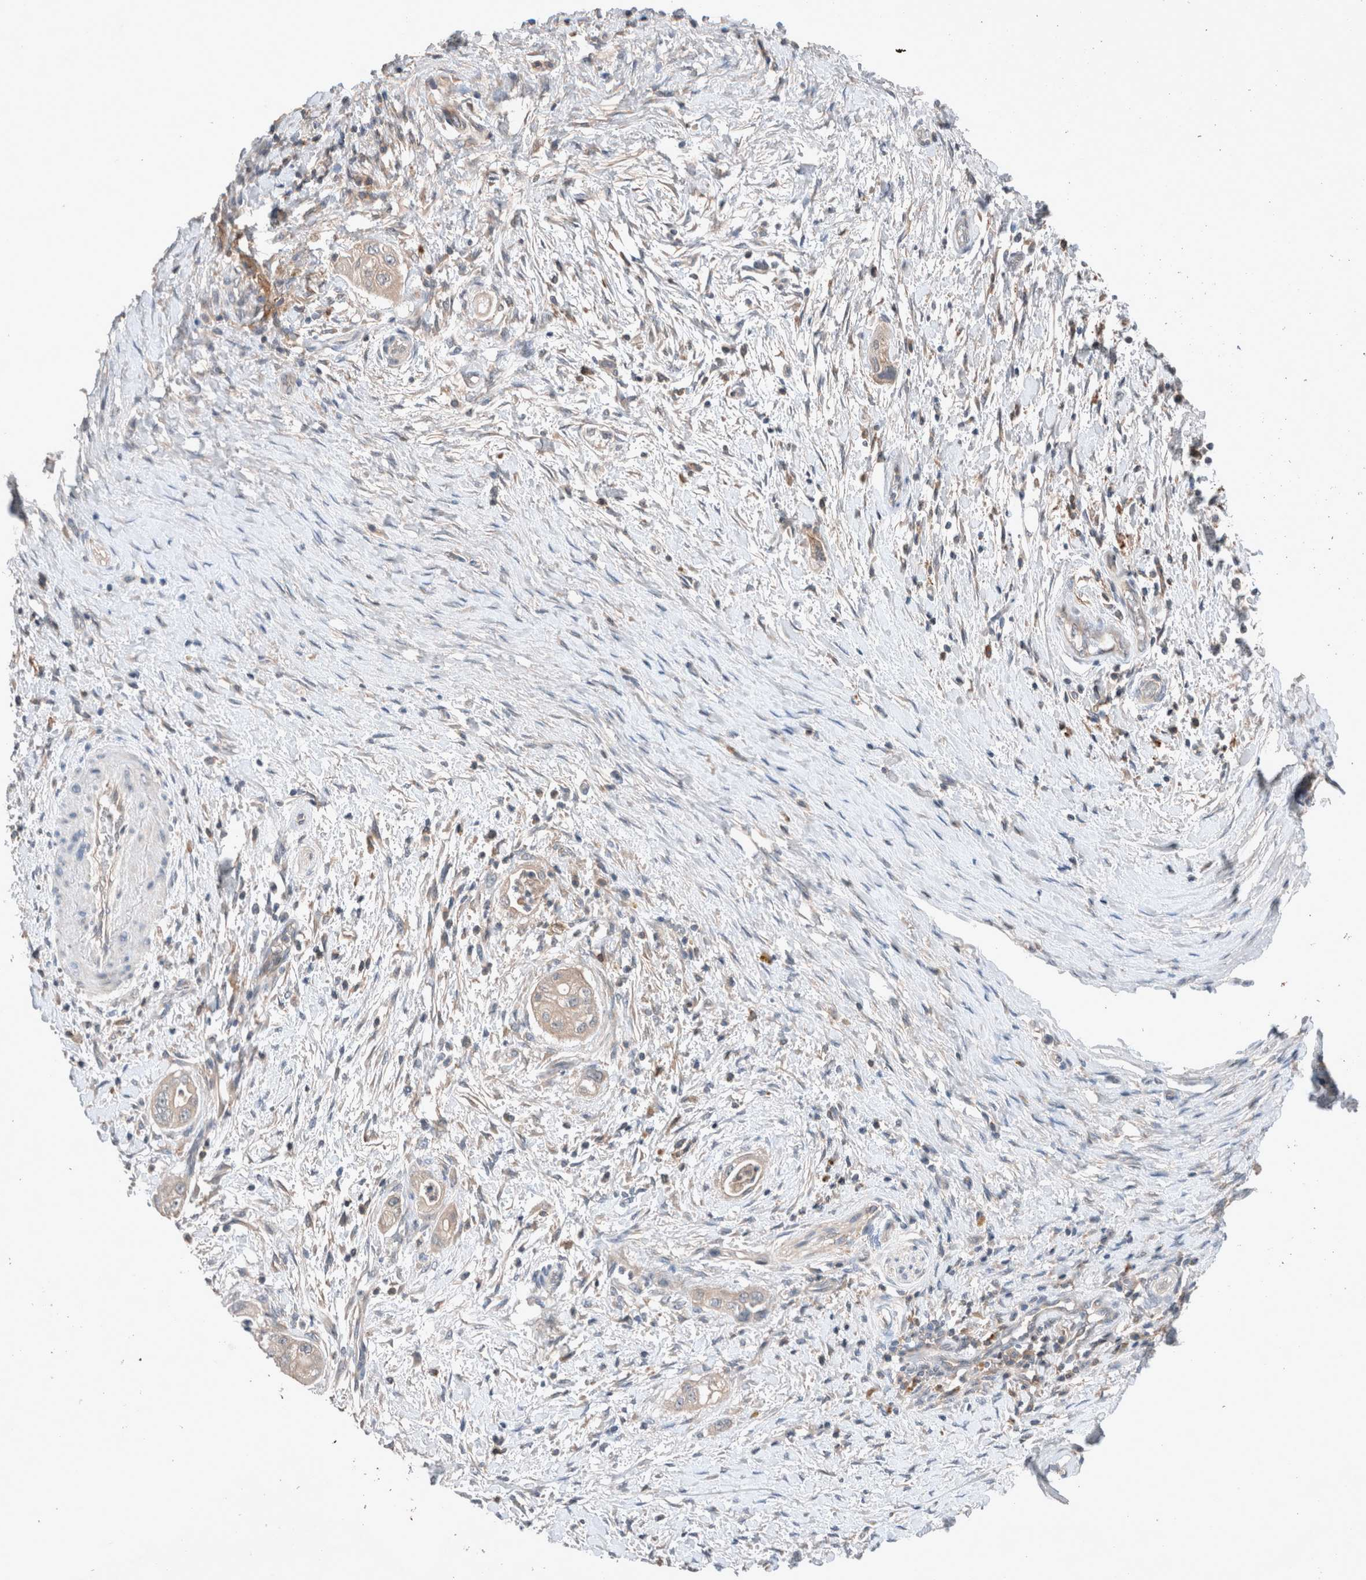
{"staining": {"intensity": "negative", "quantity": "none", "location": "none"}, "tissue": "pancreatic cancer", "cell_type": "Tumor cells", "image_type": "cancer", "snomed": [{"axis": "morphology", "description": "Adenocarcinoma, NOS"}, {"axis": "topography", "description": "Pancreas"}], "caption": "Histopathology image shows no protein positivity in tumor cells of pancreatic adenocarcinoma tissue.", "gene": "UGCG", "patient": {"sex": "male", "age": 58}}